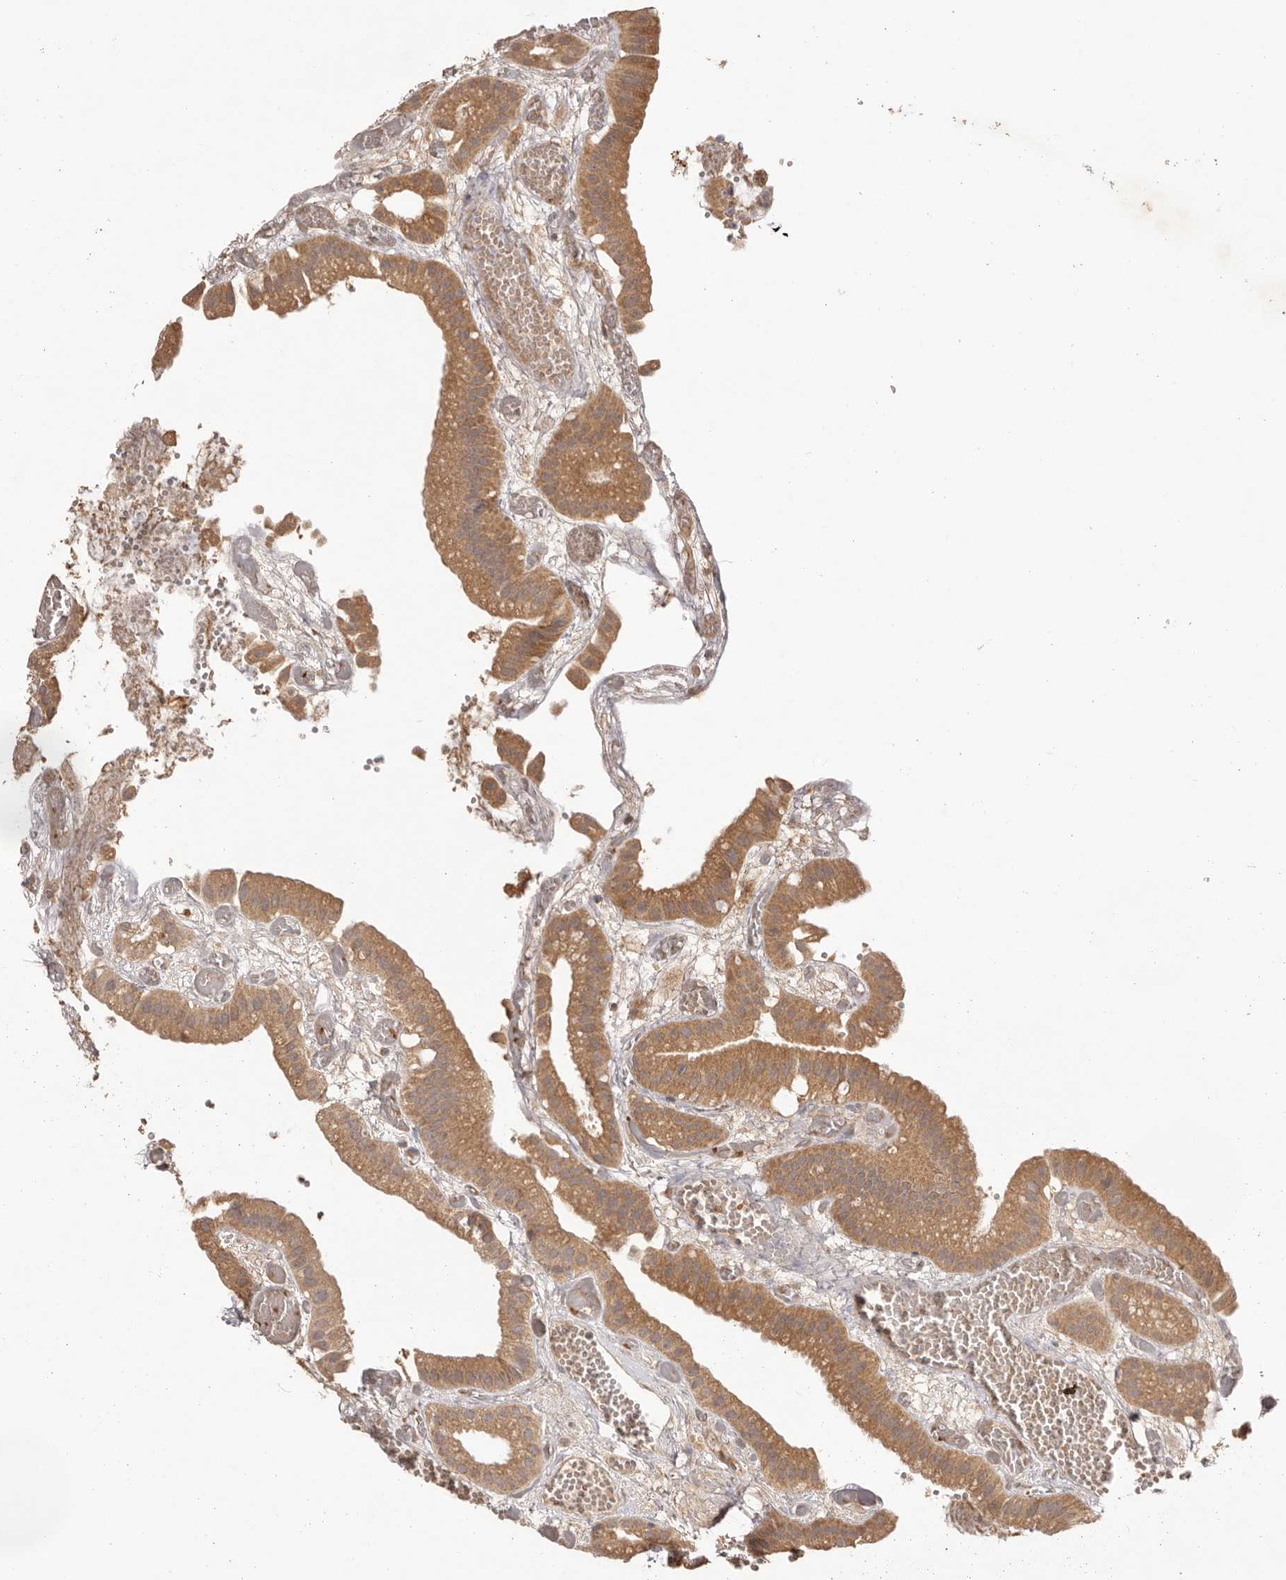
{"staining": {"intensity": "moderate", "quantity": ">75%", "location": "cytoplasmic/membranous"}, "tissue": "gallbladder", "cell_type": "Glandular cells", "image_type": "normal", "snomed": [{"axis": "morphology", "description": "Normal tissue, NOS"}, {"axis": "topography", "description": "Gallbladder"}], "caption": "A histopathology image showing moderate cytoplasmic/membranous staining in about >75% of glandular cells in normal gallbladder, as visualized by brown immunohistochemical staining.", "gene": "UBR2", "patient": {"sex": "female", "age": 64}}